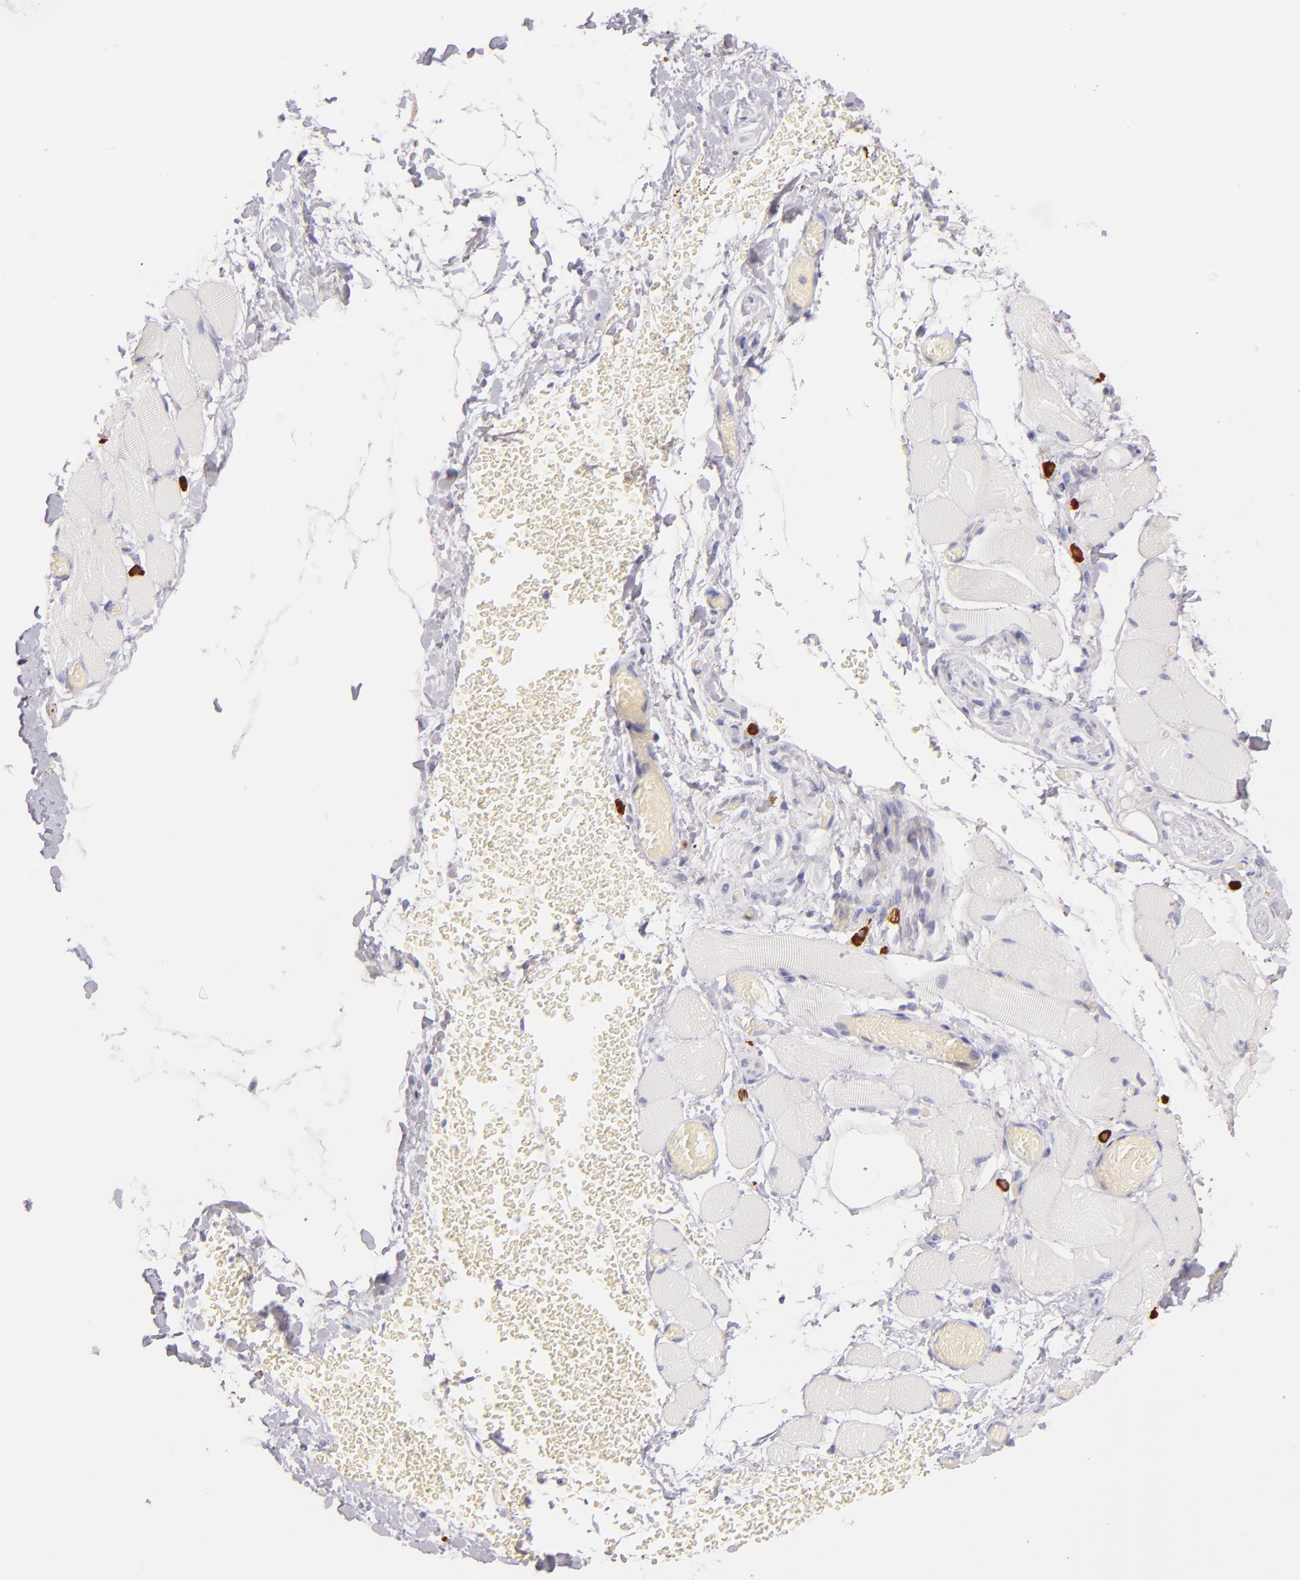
{"staining": {"intensity": "negative", "quantity": "none", "location": "none"}, "tissue": "skeletal muscle", "cell_type": "Myocytes", "image_type": "normal", "snomed": [{"axis": "morphology", "description": "Normal tissue, NOS"}, {"axis": "topography", "description": "Skeletal muscle"}, {"axis": "topography", "description": "Soft tissue"}], "caption": "Normal skeletal muscle was stained to show a protein in brown. There is no significant expression in myocytes.", "gene": "TPSD1", "patient": {"sex": "female", "age": 58}}